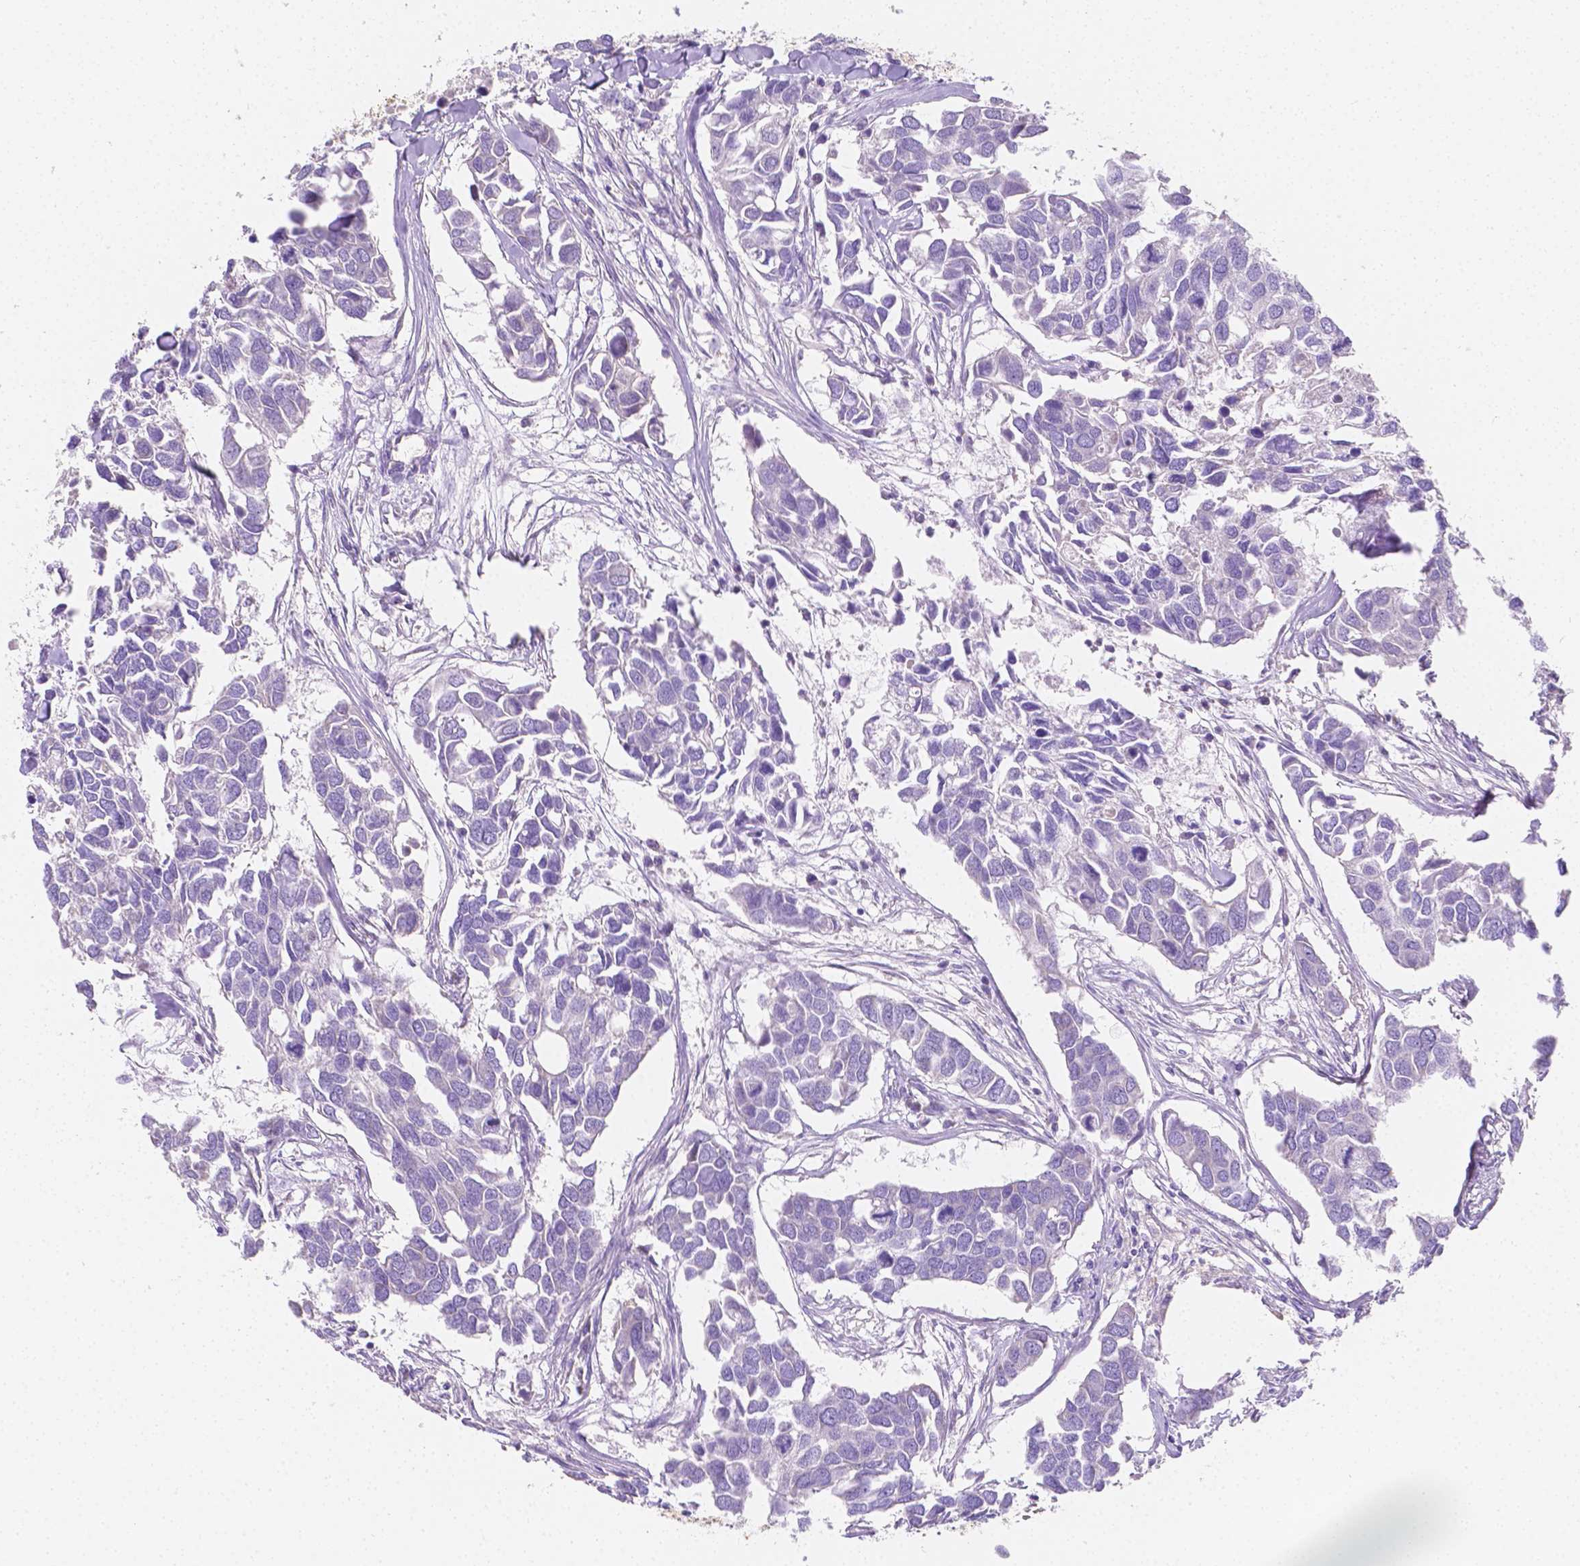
{"staining": {"intensity": "negative", "quantity": "none", "location": "none"}, "tissue": "breast cancer", "cell_type": "Tumor cells", "image_type": "cancer", "snomed": [{"axis": "morphology", "description": "Duct carcinoma"}, {"axis": "topography", "description": "Breast"}], "caption": "DAB (3,3'-diaminobenzidine) immunohistochemical staining of breast cancer (intraductal carcinoma) demonstrates no significant expression in tumor cells. Nuclei are stained in blue.", "gene": "SGTB", "patient": {"sex": "female", "age": 83}}